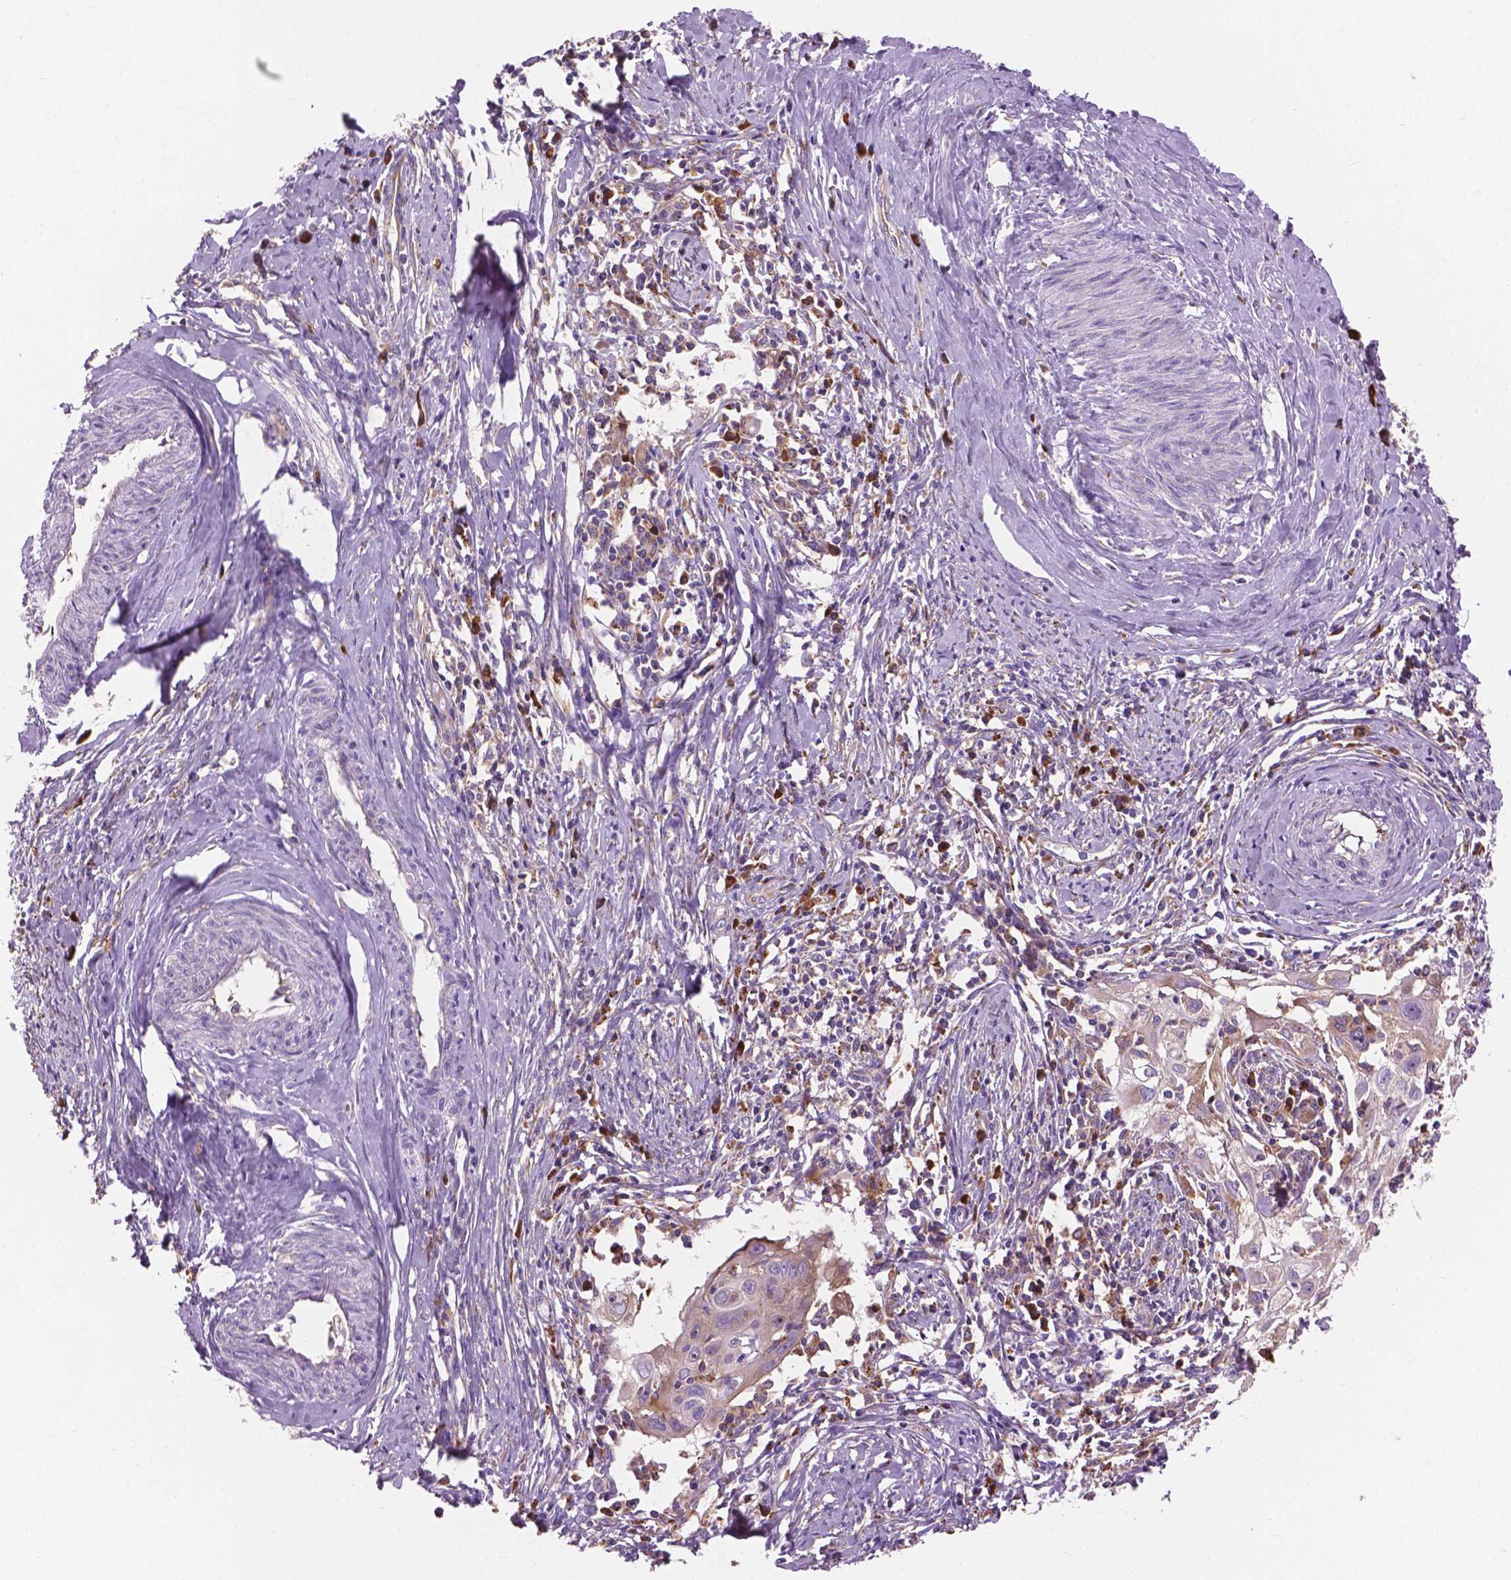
{"staining": {"intensity": "weak", "quantity": "<25%", "location": "cytoplasmic/membranous"}, "tissue": "cervical cancer", "cell_type": "Tumor cells", "image_type": "cancer", "snomed": [{"axis": "morphology", "description": "Squamous cell carcinoma, NOS"}, {"axis": "topography", "description": "Cervix"}], "caption": "High power microscopy photomicrograph of an immunohistochemistry micrograph of cervical cancer (squamous cell carcinoma), revealing no significant expression in tumor cells.", "gene": "RPL37A", "patient": {"sex": "female", "age": 30}}